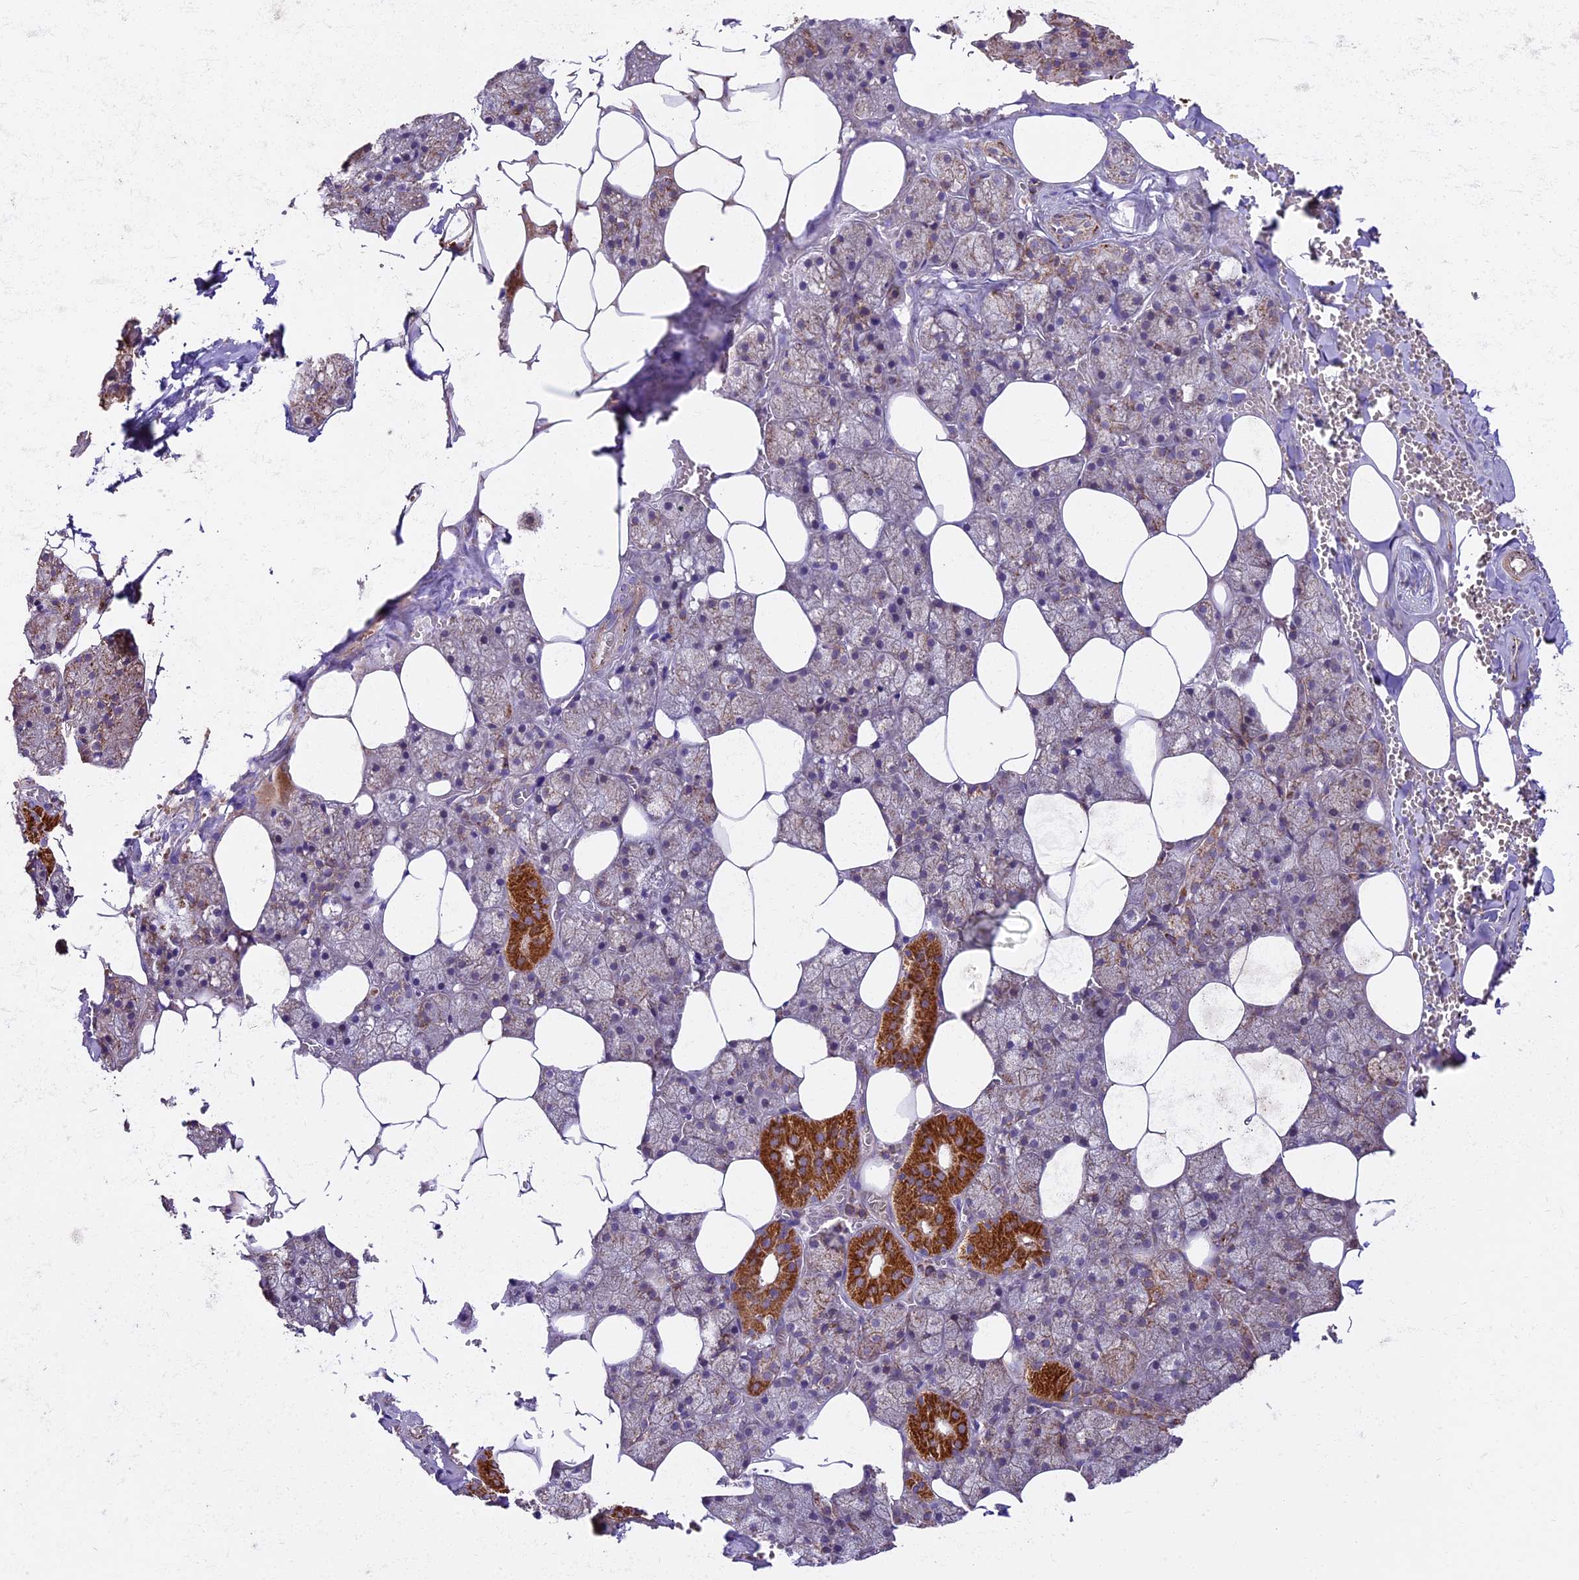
{"staining": {"intensity": "strong", "quantity": "25%-75%", "location": "cytoplasmic/membranous"}, "tissue": "salivary gland", "cell_type": "Glandular cells", "image_type": "normal", "snomed": [{"axis": "morphology", "description": "Normal tissue, NOS"}, {"axis": "topography", "description": "Salivary gland"}], "caption": "Salivary gland stained for a protein reveals strong cytoplasmic/membranous positivity in glandular cells. The protein is shown in brown color, while the nuclei are stained blue.", "gene": "NDUFA8", "patient": {"sex": "male", "age": 62}}